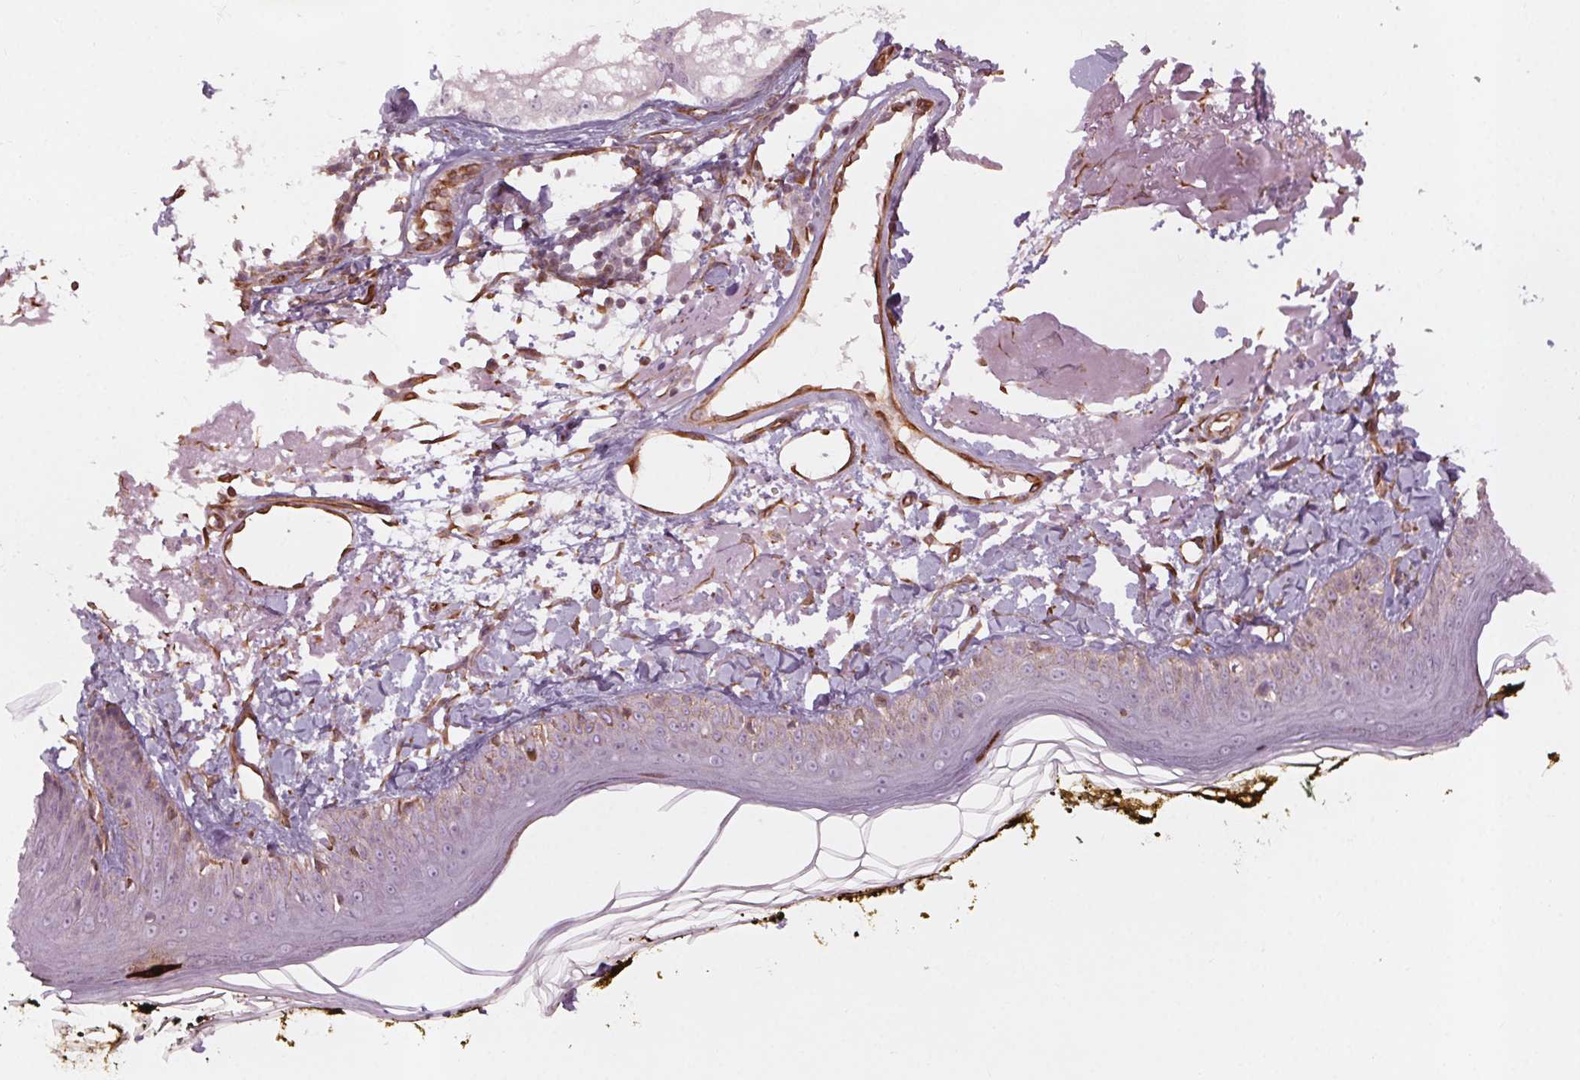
{"staining": {"intensity": "moderate", "quantity": ">75%", "location": "cytoplasmic/membranous"}, "tissue": "skin", "cell_type": "Fibroblasts", "image_type": "normal", "snomed": [{"axis": "morphology", "description": "Normal tissue, NOS"}, {"axis": "topography", "description": "Skin"}], "caption": "This photomicrograph exhibits benign skin stained with IHC to label a protein in brown. The cytoplasmic/membranous of fibroblasts show moderate positivity for the protein. Nuclei are counter-stained blue.", "gene": "CCSER1", "patient": {"sex": "male", "age": 76}}